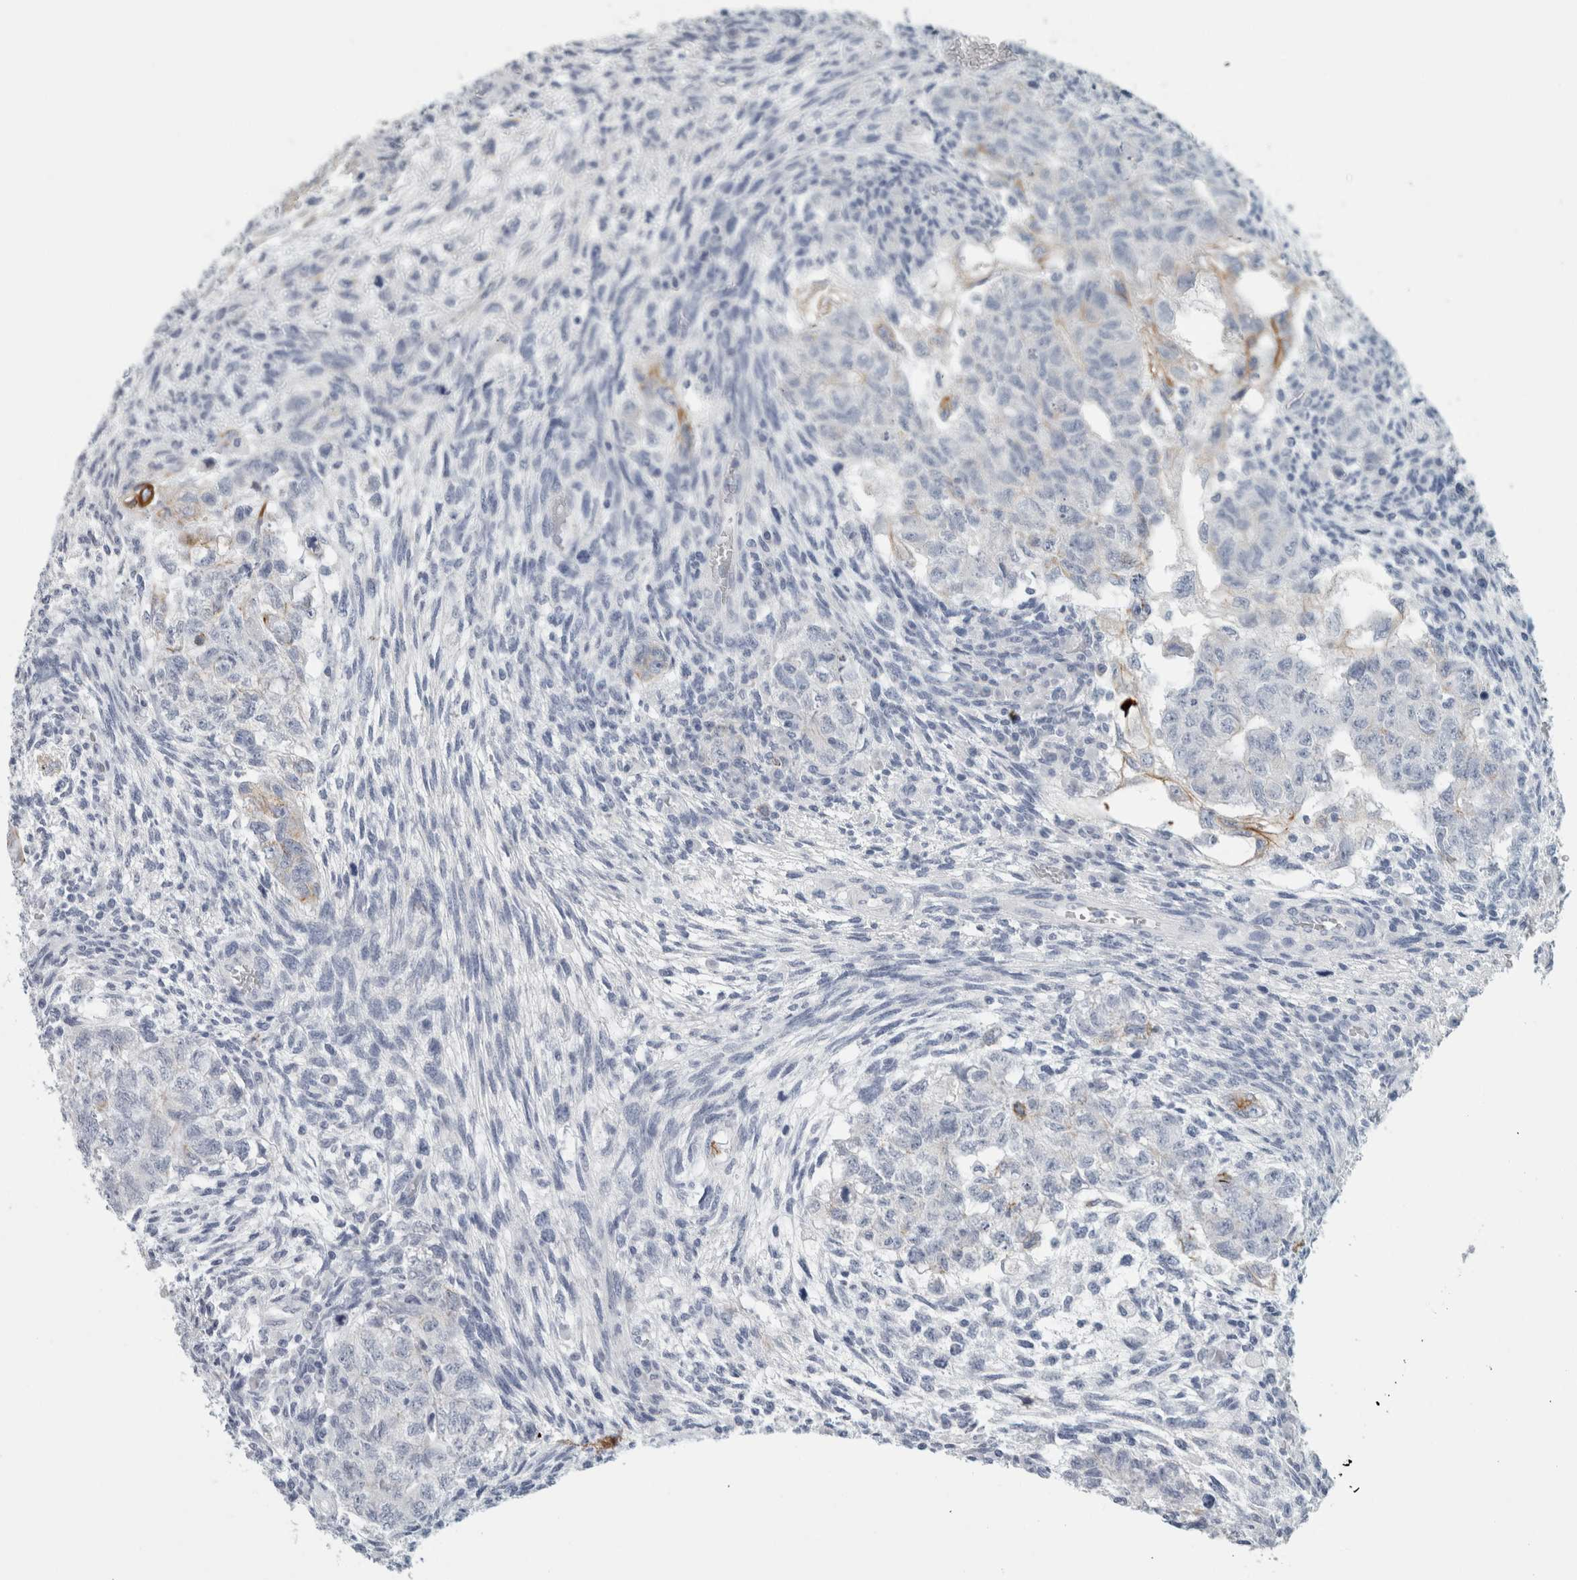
{"staining": {"intensity": "negative", "quantity": "none", "location": "none"}, "tissue": "testis cancer", "cell_type": "Tumor cells", "image_type": "cancer", "snomed": [{"axis": "morphology", "description": "Normal tissue, NOS"}, {"axis": "morphology", "description": "Carcinoma, Embryonal, NOS"}, {"axis": "topography", "description": "Testis"}], "caption": "This histopathology image is of testis cancer (embryonal carcinoma) stained with immunohistochemistry (IHC) to label a protein in brown with the nuclei are counter-stained blue. There is no staining in tumor cells.", "gene": "SLC28A3", "patient": {"sex": "male", "age": 36}}